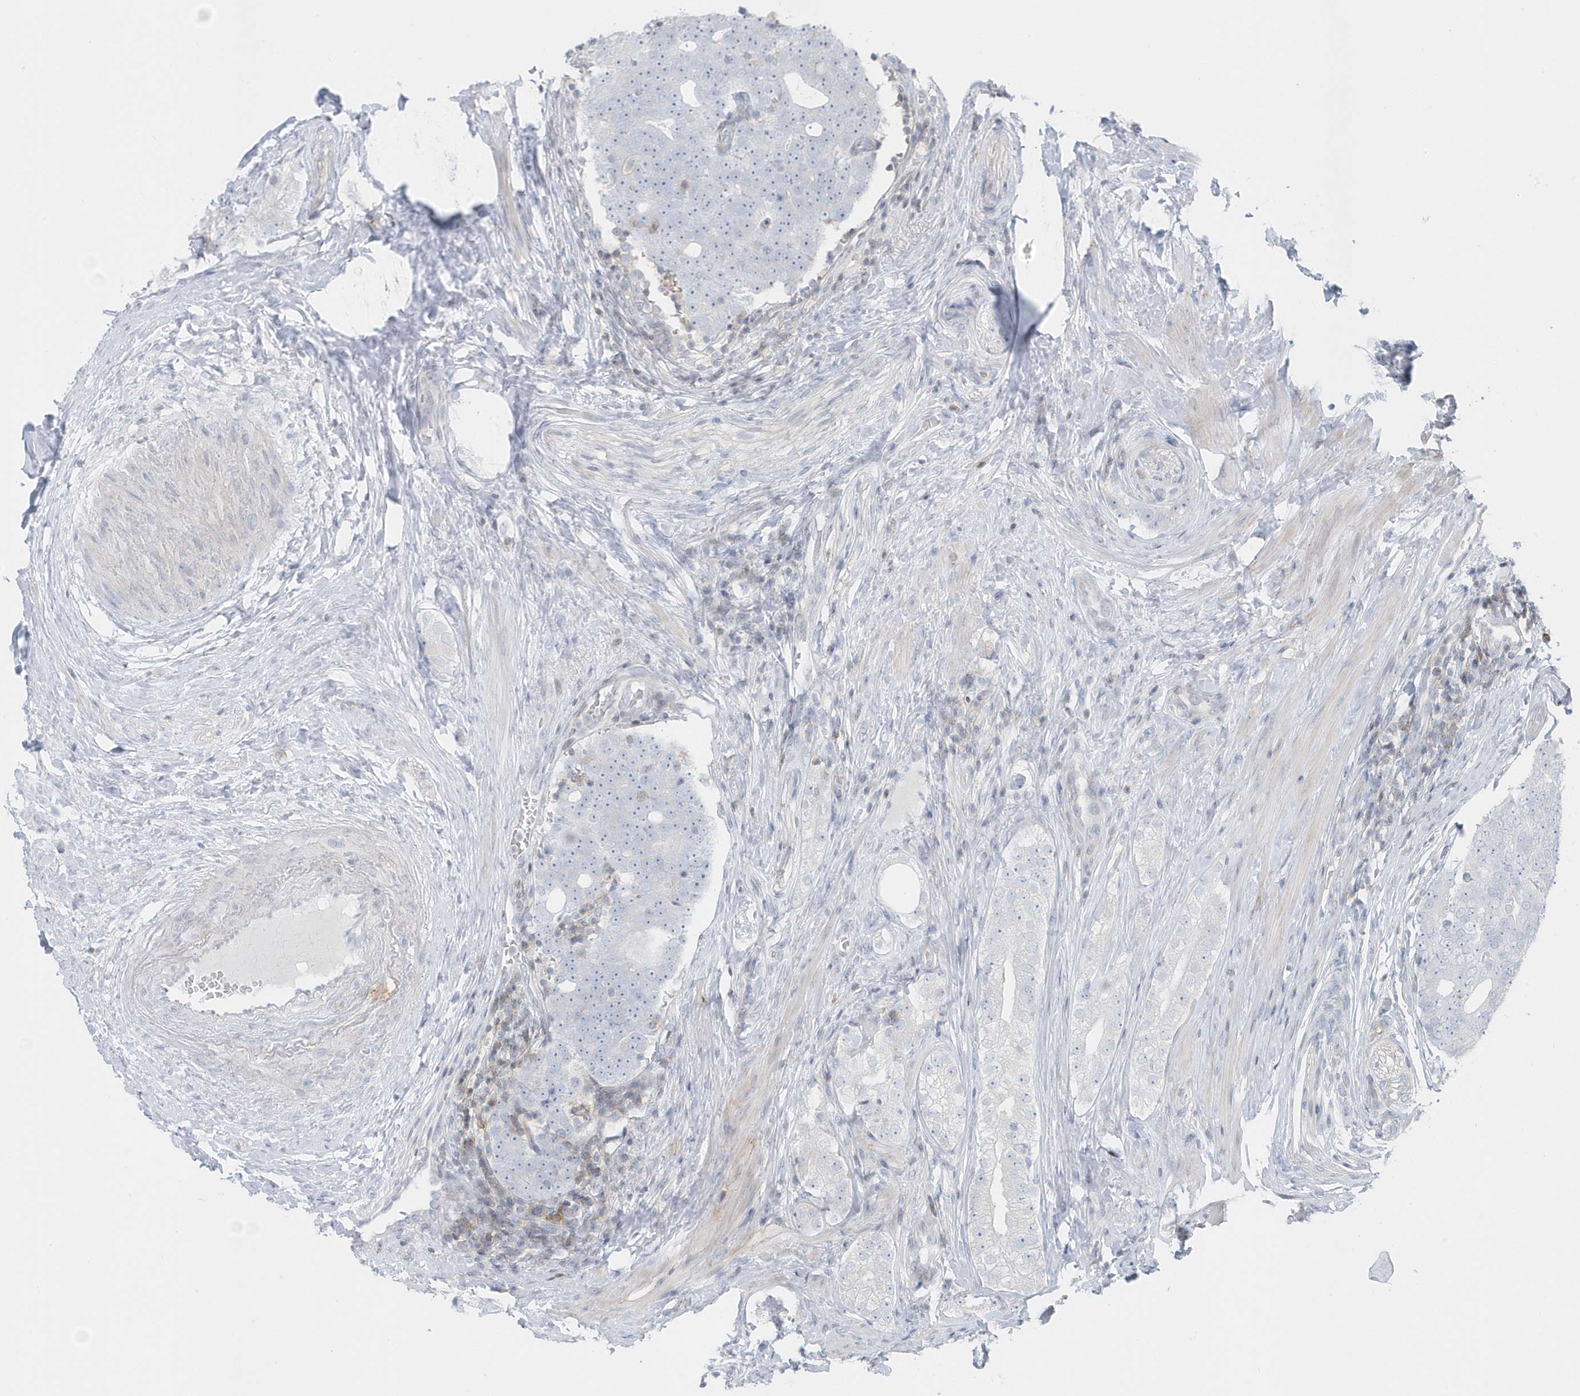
{"staining": {"intensity": "negative", "quantity": "none", "location": "none"}, "tissue": "prostate cancer", "cell_type": "Tumor cells", "image_type": "cancer", "snomed": [{"axis": "morphology", "description": "Adenocarcinoma, High grade"}, {"axis": "topography", "description": "Prostate"}], "caption": "The image displays no significant staining in tumor cells of prostate cancer (adenocarcinoma (high-grade)).", "gene": "CACNB2", "patient": {"sex": "male", "age": 56}}